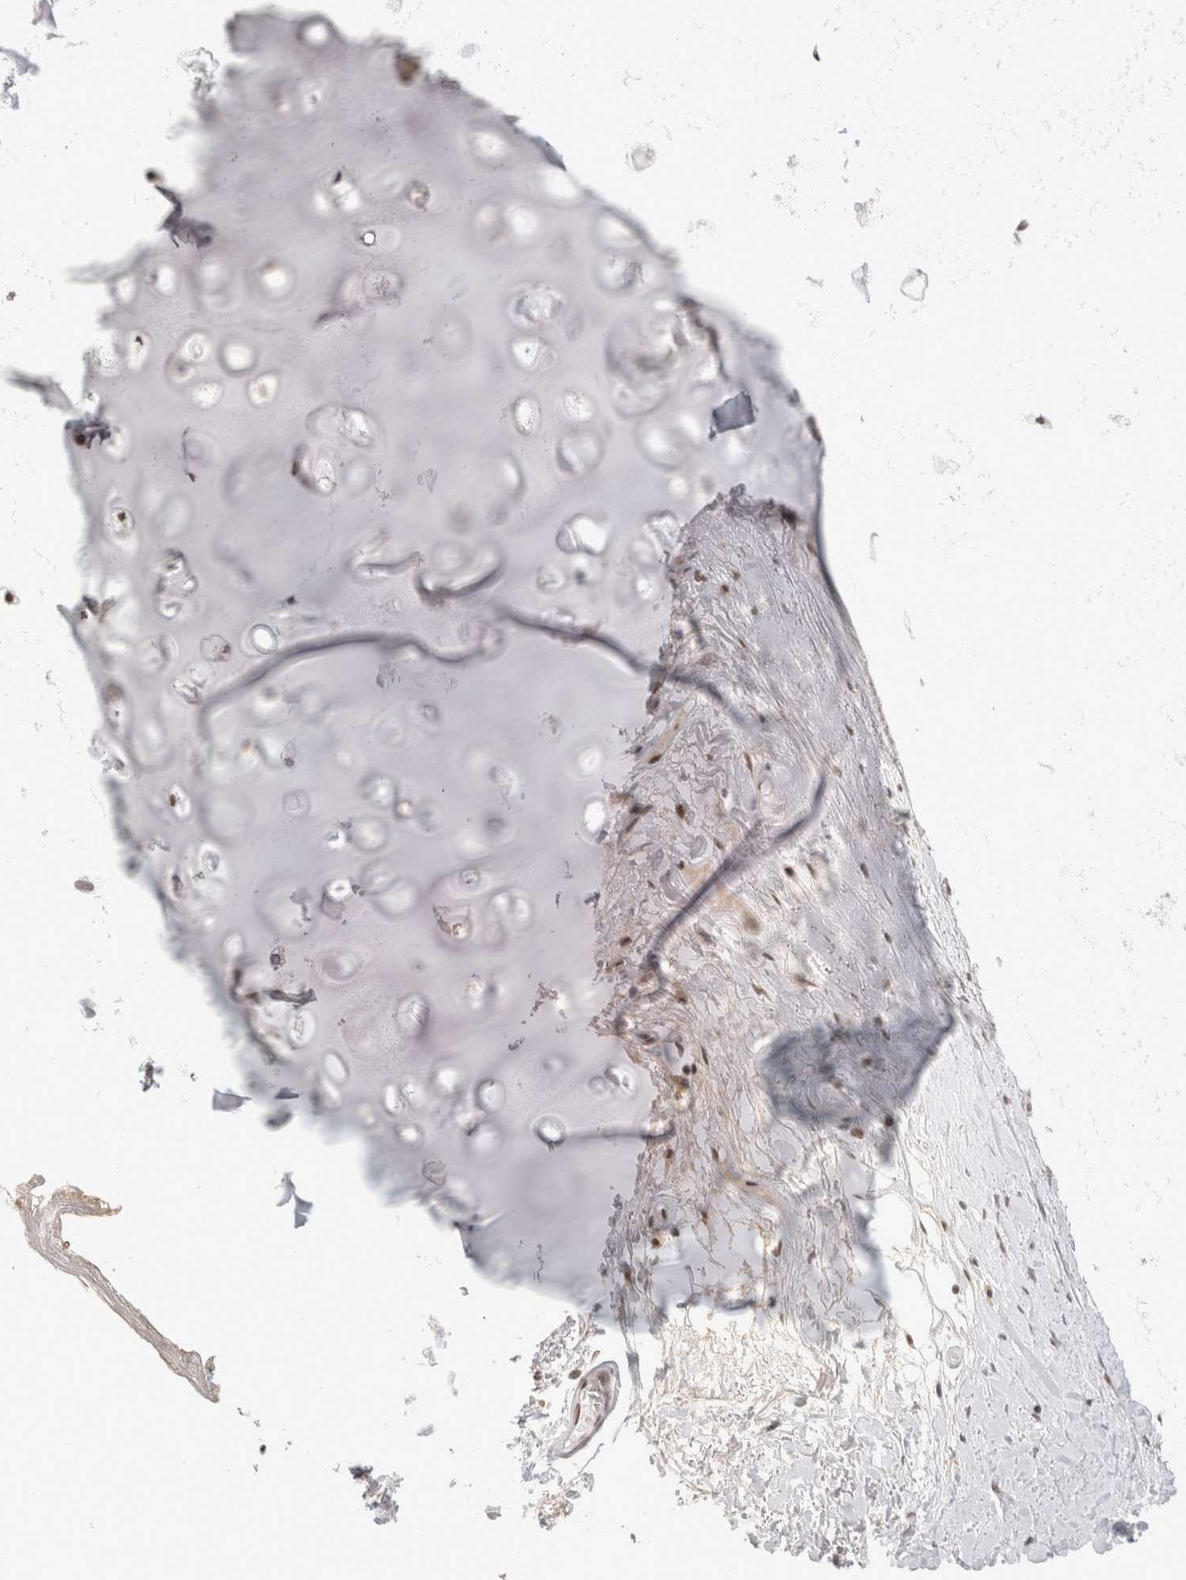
{"staining": {"intensity": "weak", "quantity": "25%-75%", "location": "nuclear"}, "tissue": "adipose tissue", "cell_type": "Adipocytes", "image_type": "normal", "snomed": [{"axis": "morphology", "description": "Normal tissue, NOS"}, {"axis": "topography", "description": "Bronchus"}], "caption": "Normal adipose tissue displays weak nuclear expression in about 25%-75% of adipocytes The staining was performed using DAB to visualize the protein expression in brown, while the nuclei were stained in blue with hematoxylin (Magnification: 20x)..", "gene": "ZNF830", "patient": {"sex": "male", "age": 66}}